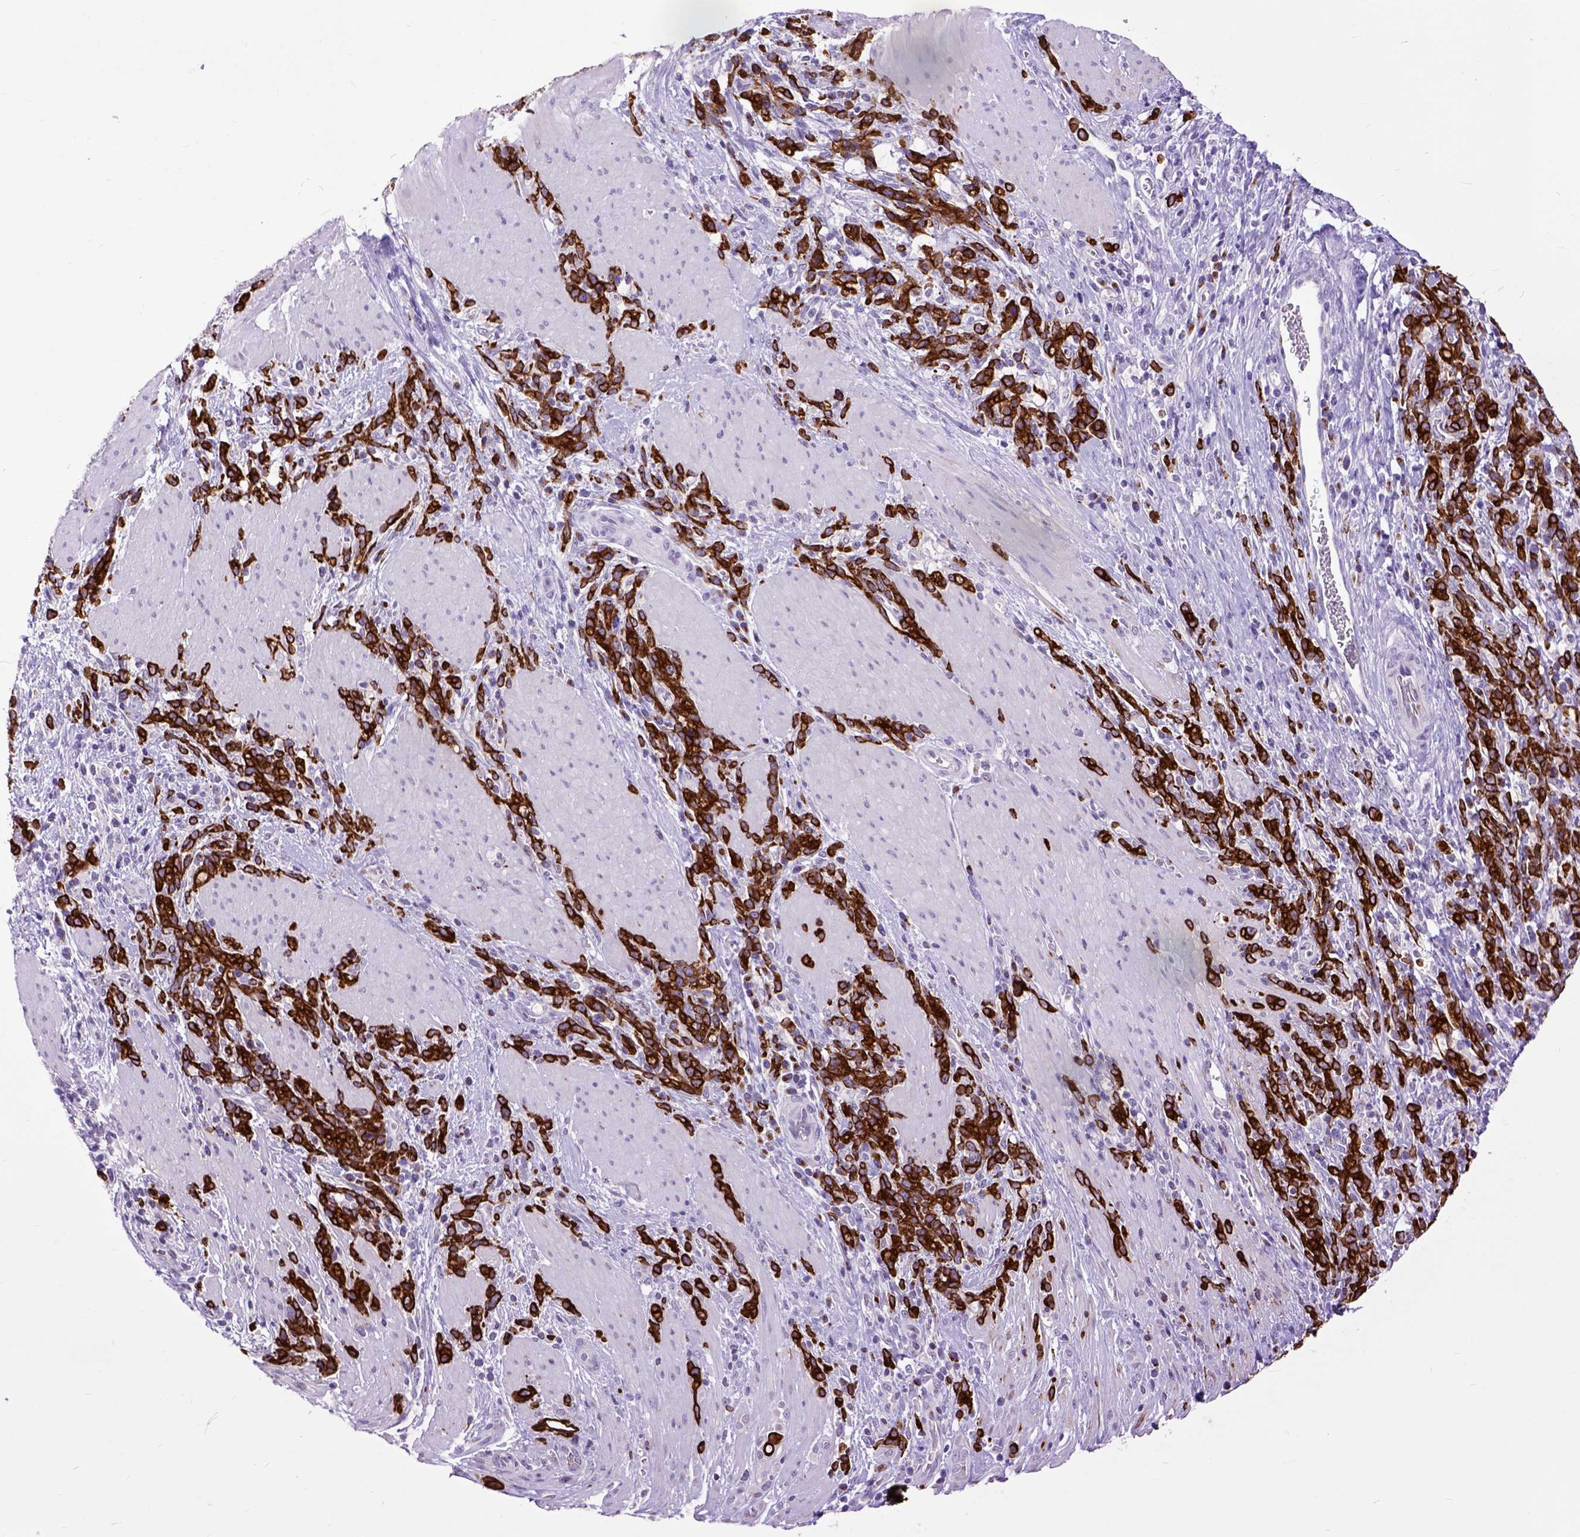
{"staining": {"intensity": "strong", "quantity": ">75%", "location": "cytoplasmic/membranous"}, "tissue": "stomach cancer", "cell_type": "Tumor cells", "image_type": "cancer", "snomed": [{"axis": "morphology", "description": "Adenocarcinoma, NOS"}, {"axis": "topography", "description": "Stomach"}], "caption": "The micrograph exhibits immunohistochemical staining of stomach cancer. There is strong cytoplasmic/membranous expression is appreciated in approximately >75% of tumor cells.", "gene": "RAB25", "patient": {"sex": "female", "age": 57}}